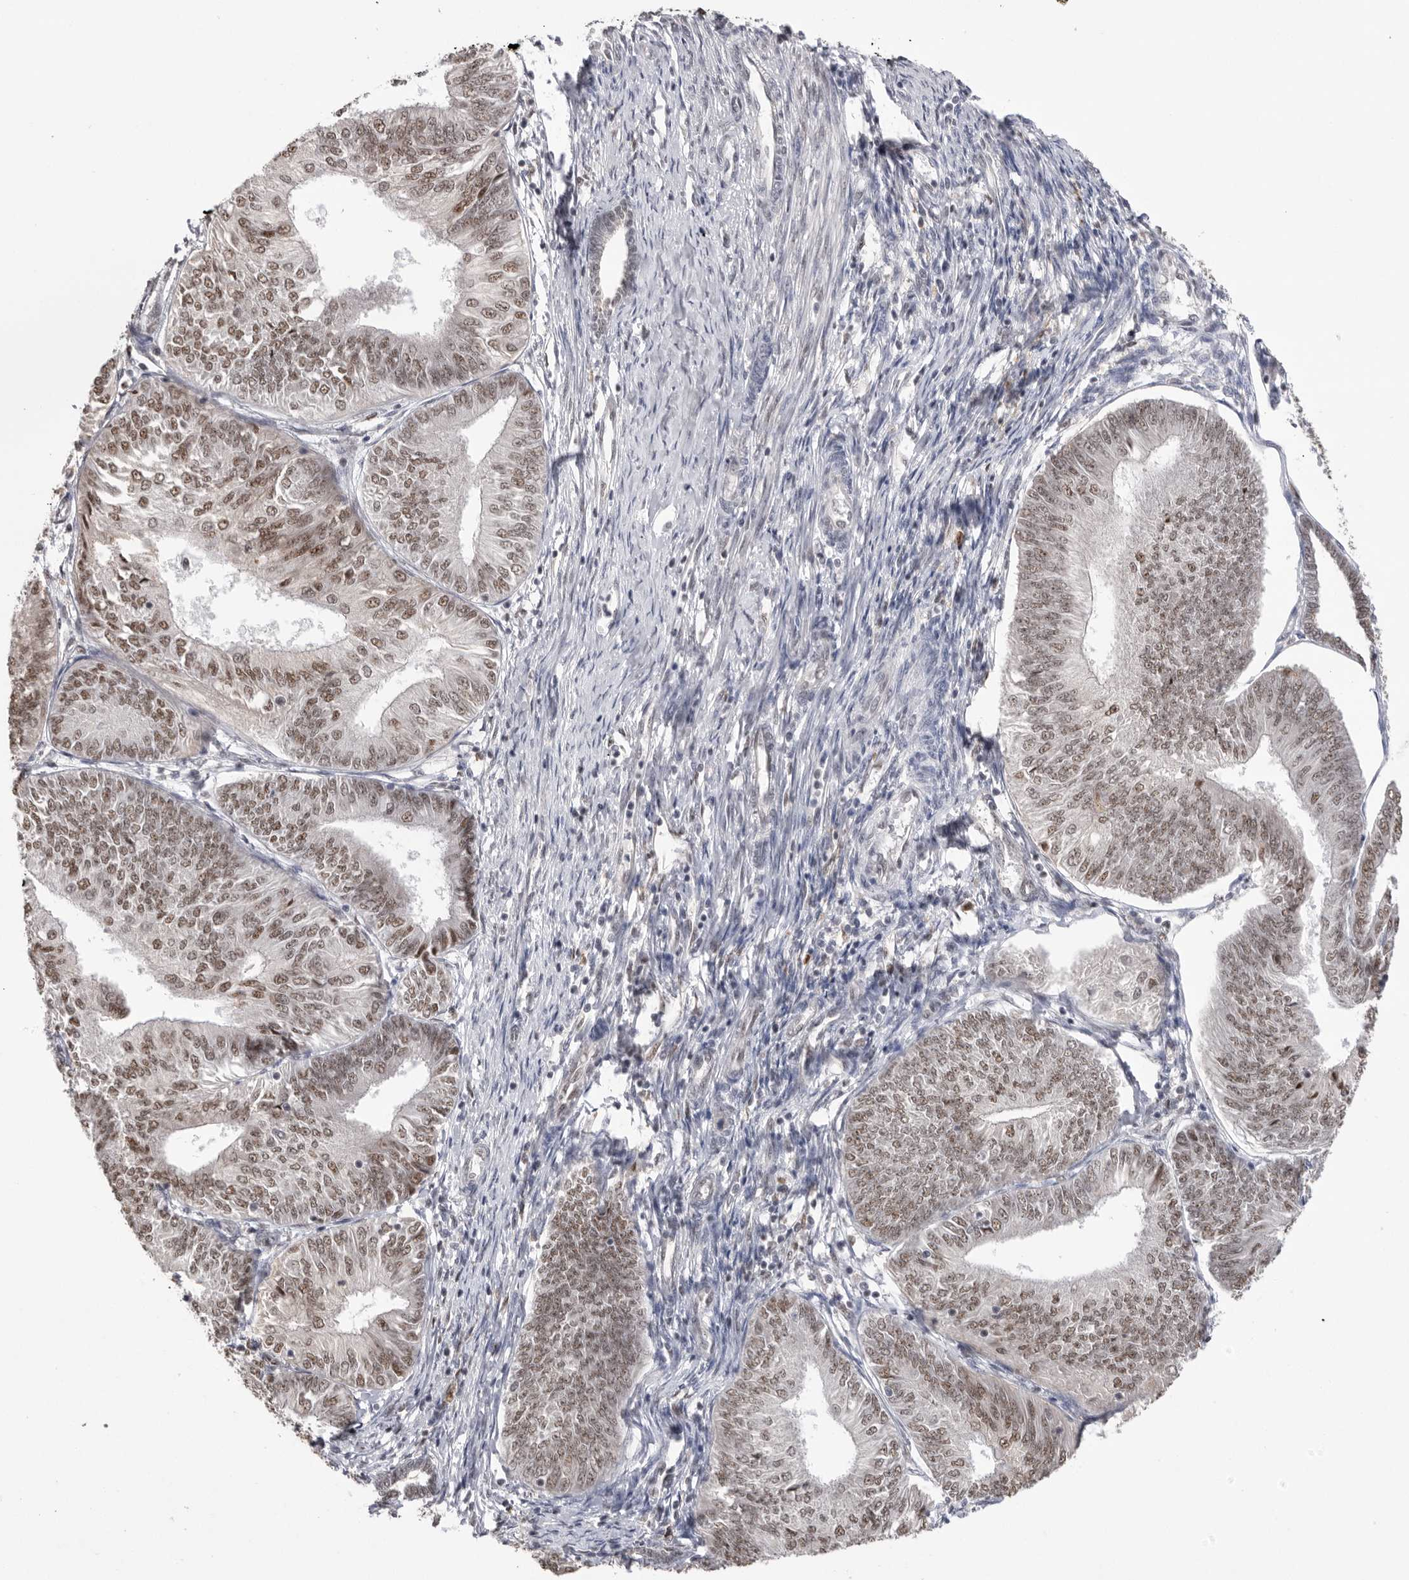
{"staining": {"intensity": "moderate", "quantity": ">75%", "location": "nuclear"}, "tissue": "endometrial cancer", "cell_type": "Tumor cells", "image_type": "cancer", "snomed": [{"axis": "morphology", "description": "Adenocarcinoma, NOS"}, {"axis": "topography", "description": "Endometrium"}], "caption": "Immunohistochemistry of human endometrial adenocarcinoma demonstrates medium levels of moderate nuclear staining in approximately >75% of tumor cells.", "gene": "BCLAF3", "patient": {"sex": "female", "age": 58}}